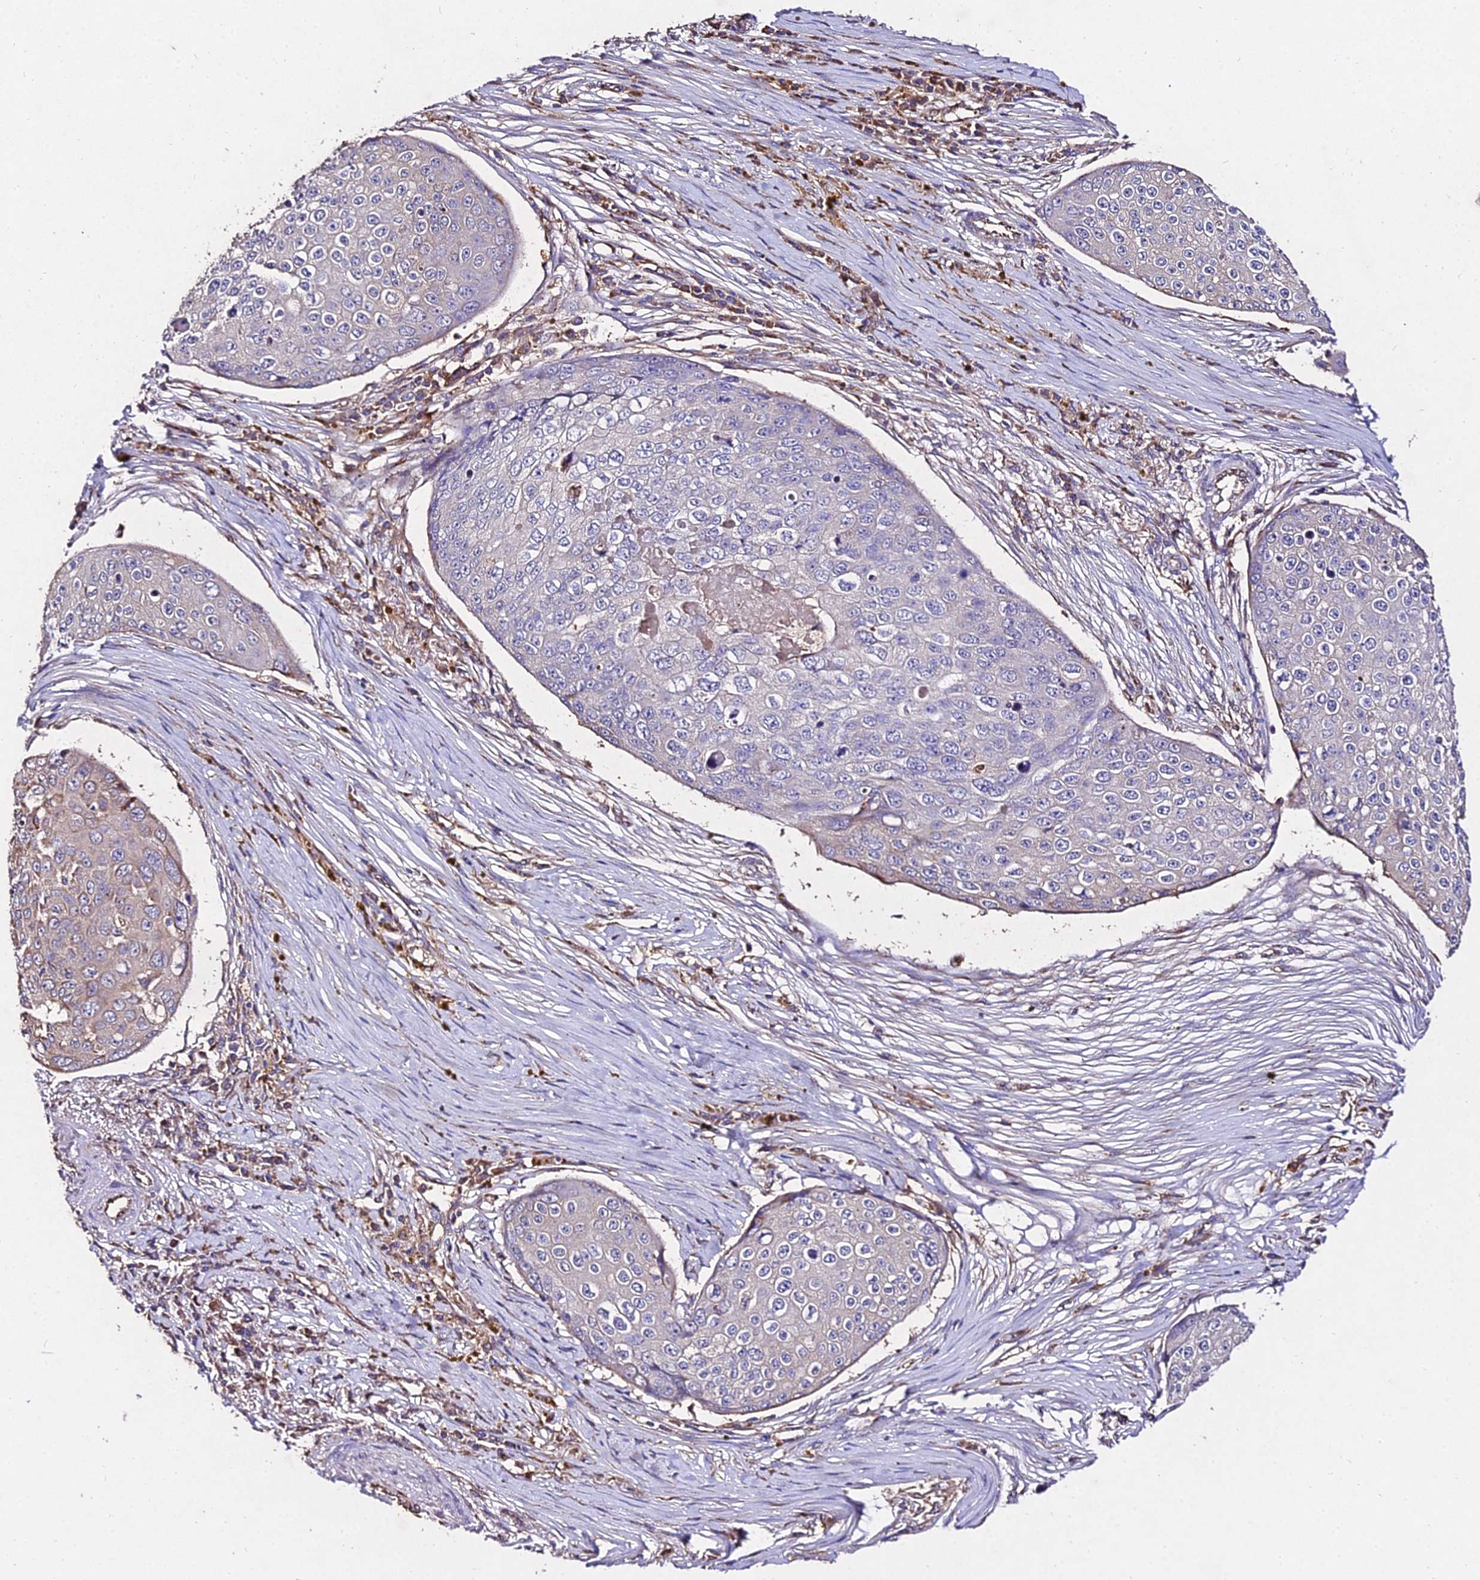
{"staining": {"intensity": "moderate", "quantity": "<25%", "location": "cytoplasmic/membranous"}, "tissue": "skin cancer", "cell_type": "Tumor cells", "image_type": "cancer", "snomed": [{"axis": "morphology", "description": "Squamous cell carcinoma, NOS"}, {"axis": "topography", "description": "Skin"}], "caption": "The image reveals immunohistochemical staining of skin cancer. There is moderate cytoplasmic/membranous staining is seen in approximately <25% of tumor cells.", "gene": "AP3M2", "patient": {"sex": "male", "age": 71}}